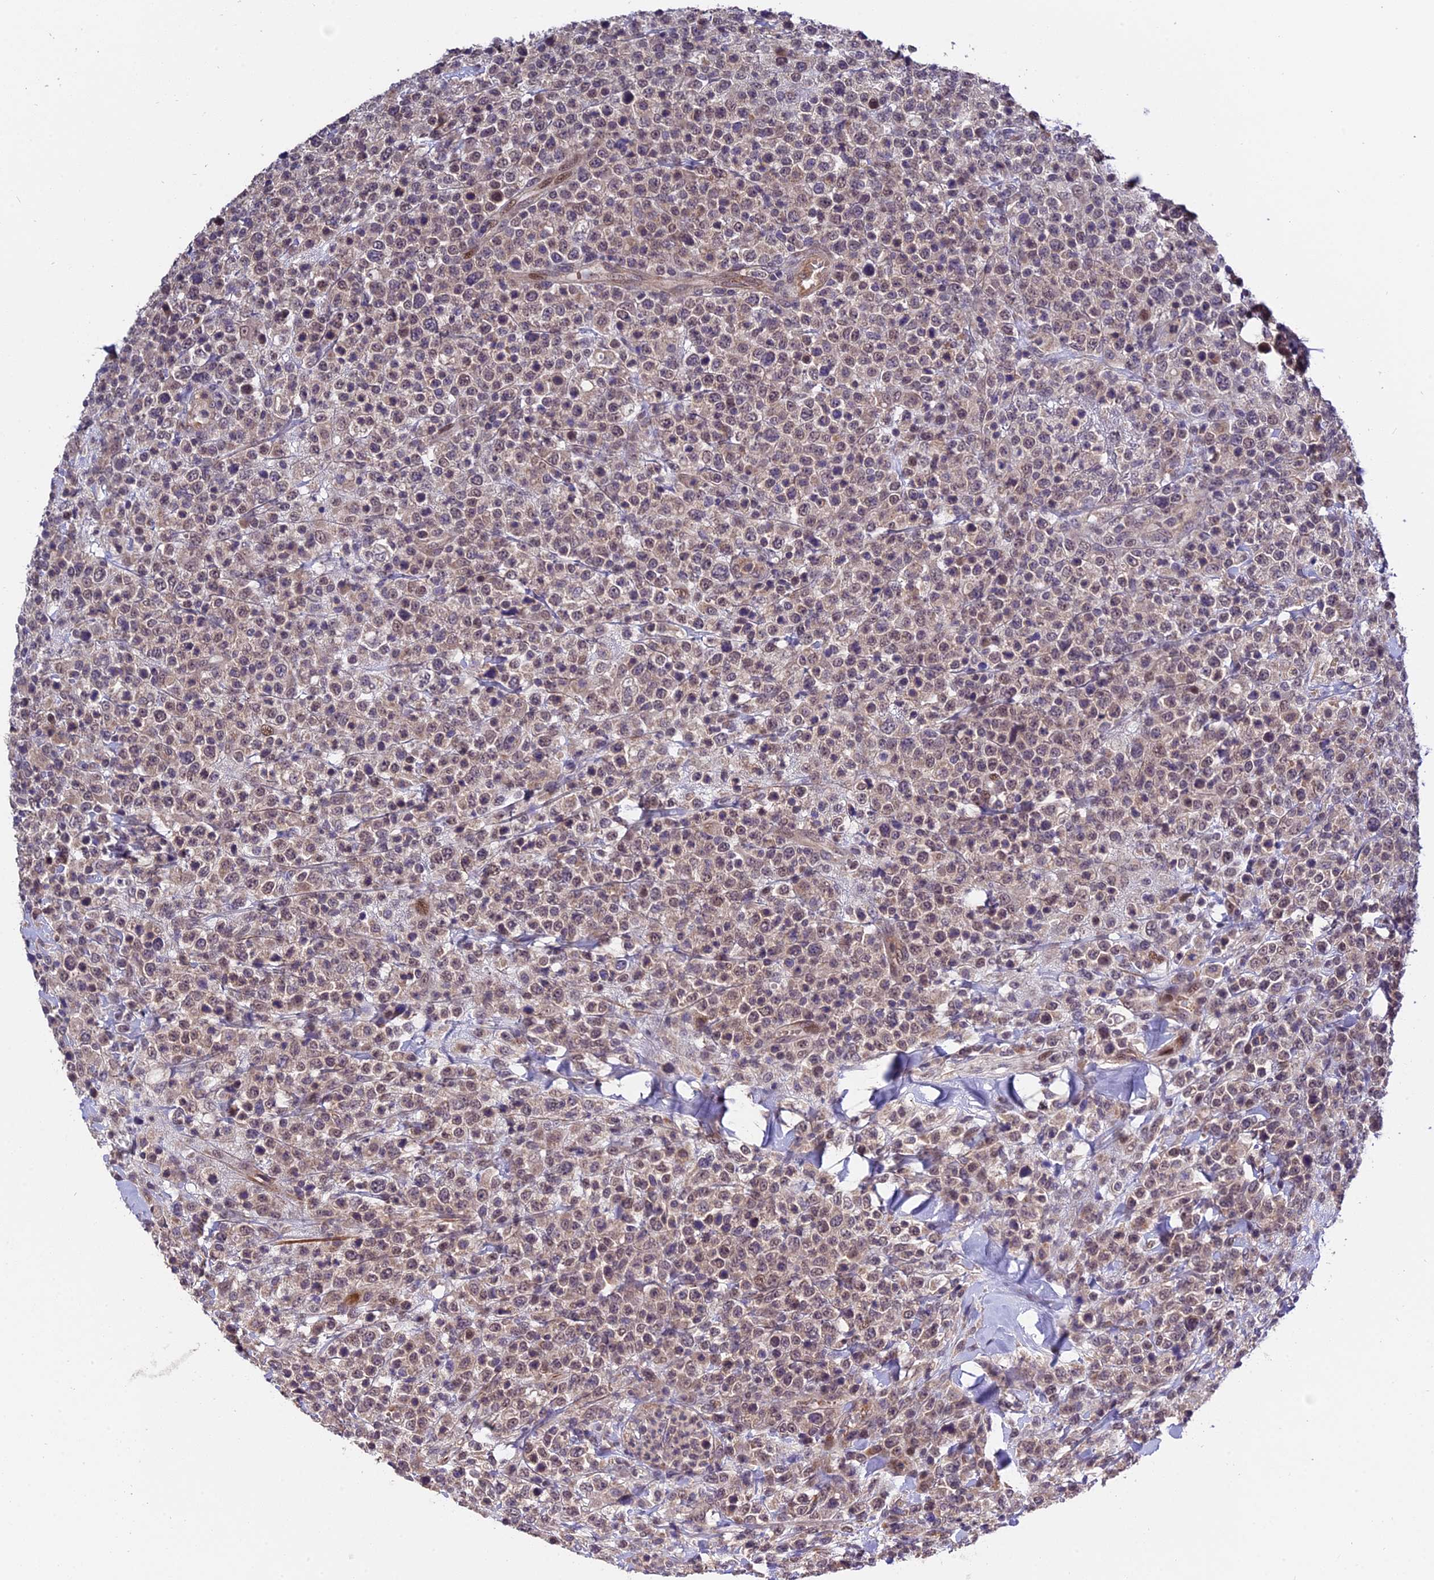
{"staining": {"intensity": "weak", "quantity": ">75%", "location": "nuclear"}, "tissue": "lymphoma", "cell_type": "Tumor cells", "image_type": "cancer", "snomed": [{"axis": "morphology", "description": "Malignant lymphoma, non-Hodgkin's type, High grade"}, {"axis": "topography", "description": "Colon"}], "caption": "Immunohistochemistry (IHC) (DAB (3,3'-diaminobenzidine)) staining of lymphoma displays weak nuclear protein staining in approximately >75% of tumor cells. (DAB (3,3'-diaminobenzidine) = brown stain, brightfield microscopy at high magnification).", "gene": "TRMT1", "patient": {"sex": "female", "age": 53}}